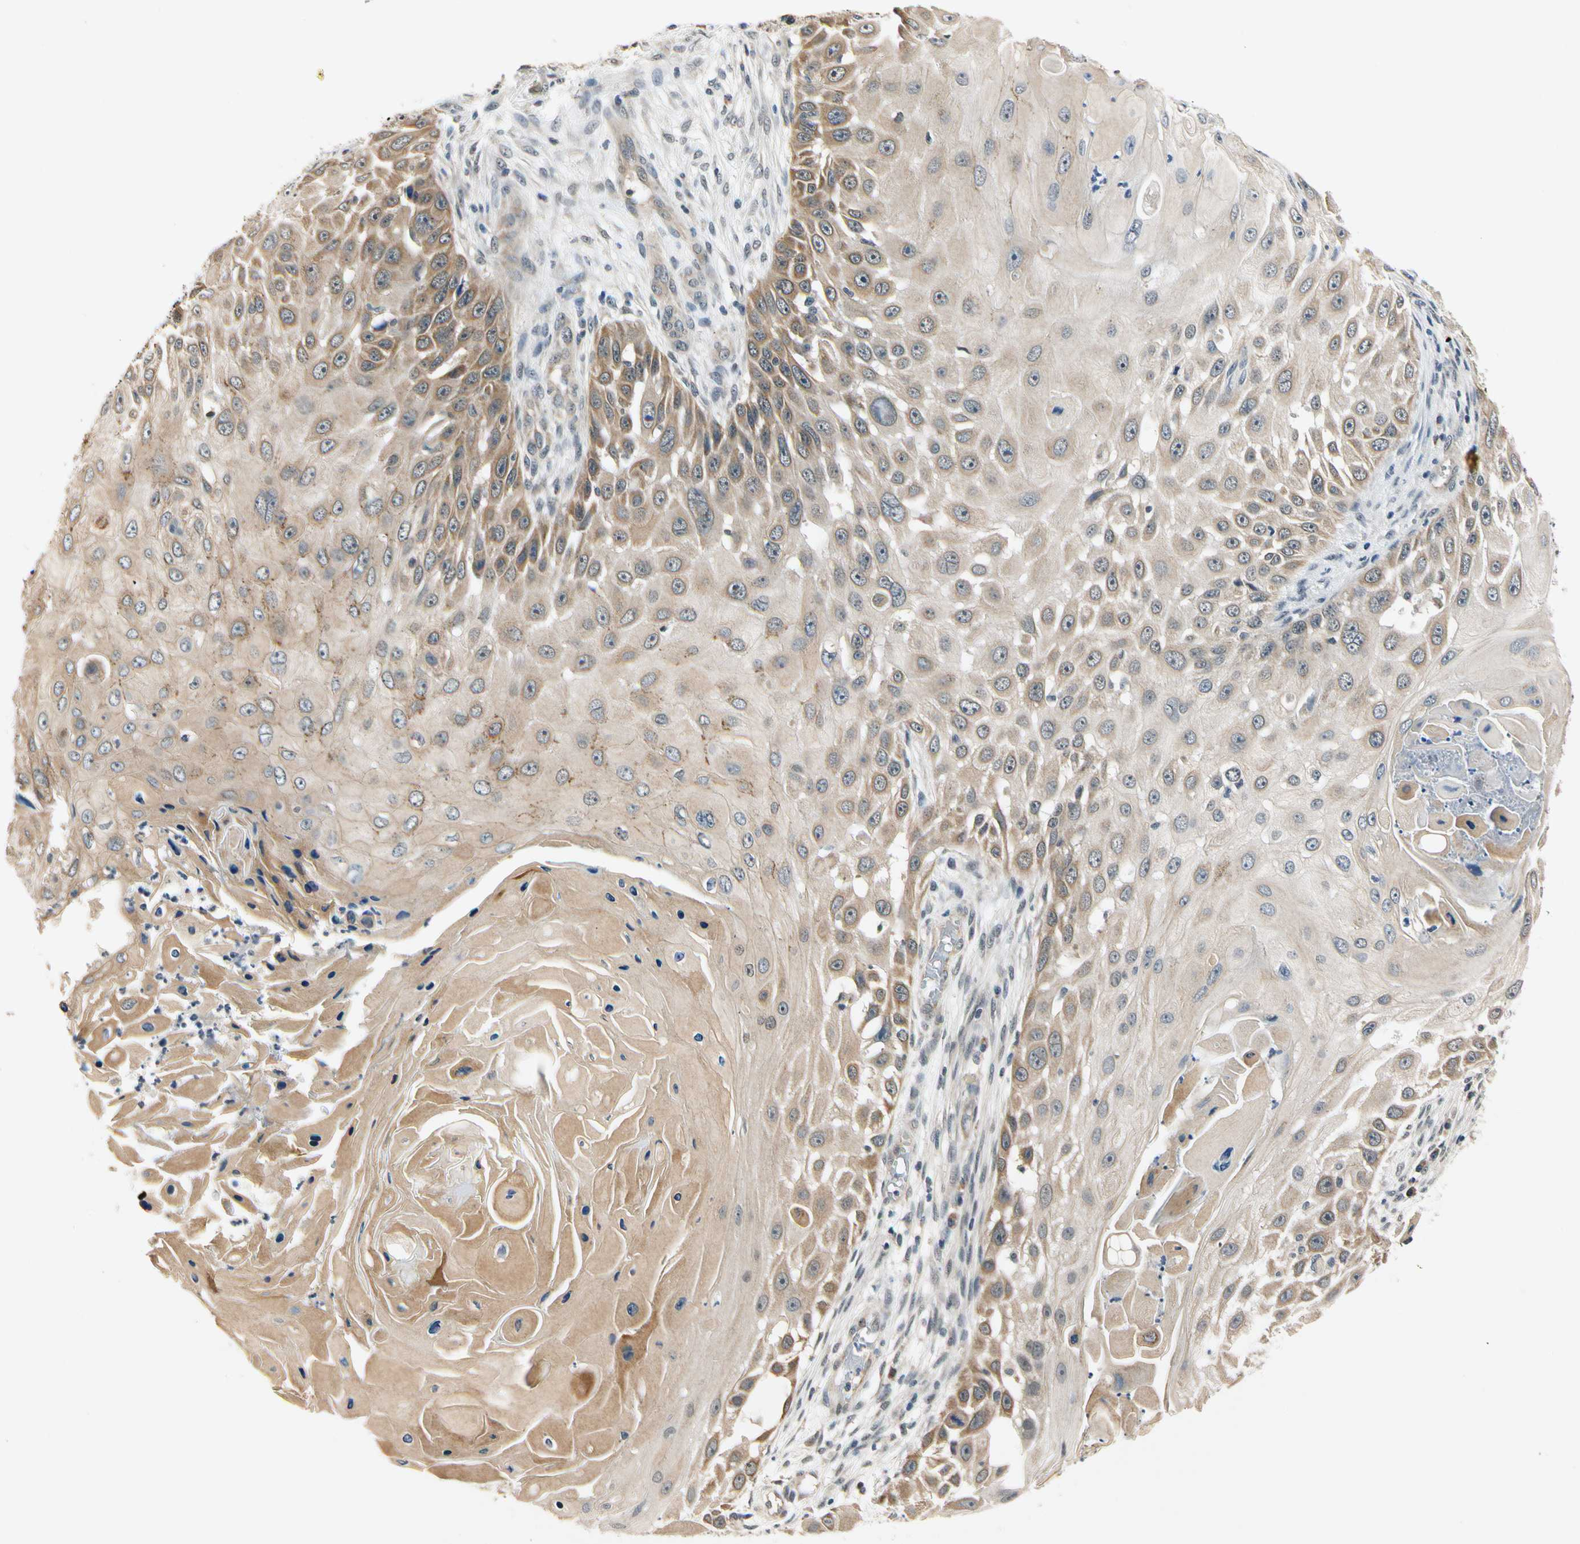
{"staining": {"intensity": "weak", "quantity": "25%-75%", "location": "cytoplasmic/membranous"}, "tissue": "skin cancer", "cell_type": "Tumor cells", "image_type": "cancer", "snomed": [{"axis": "morphology", "description": "Squamous cell carcinoma, NOS"}, {"axis": "topography", "description": "Skin"}], "caption": "Squamous cell carcinoma (skin) was stained to show a protein in brown. There is low levels of weak cytoplasmic/membranous positivity in about 25%-75% of tumor cells.", "gene": "PDK2", "patient": {"sex": "female", "age": 44}}